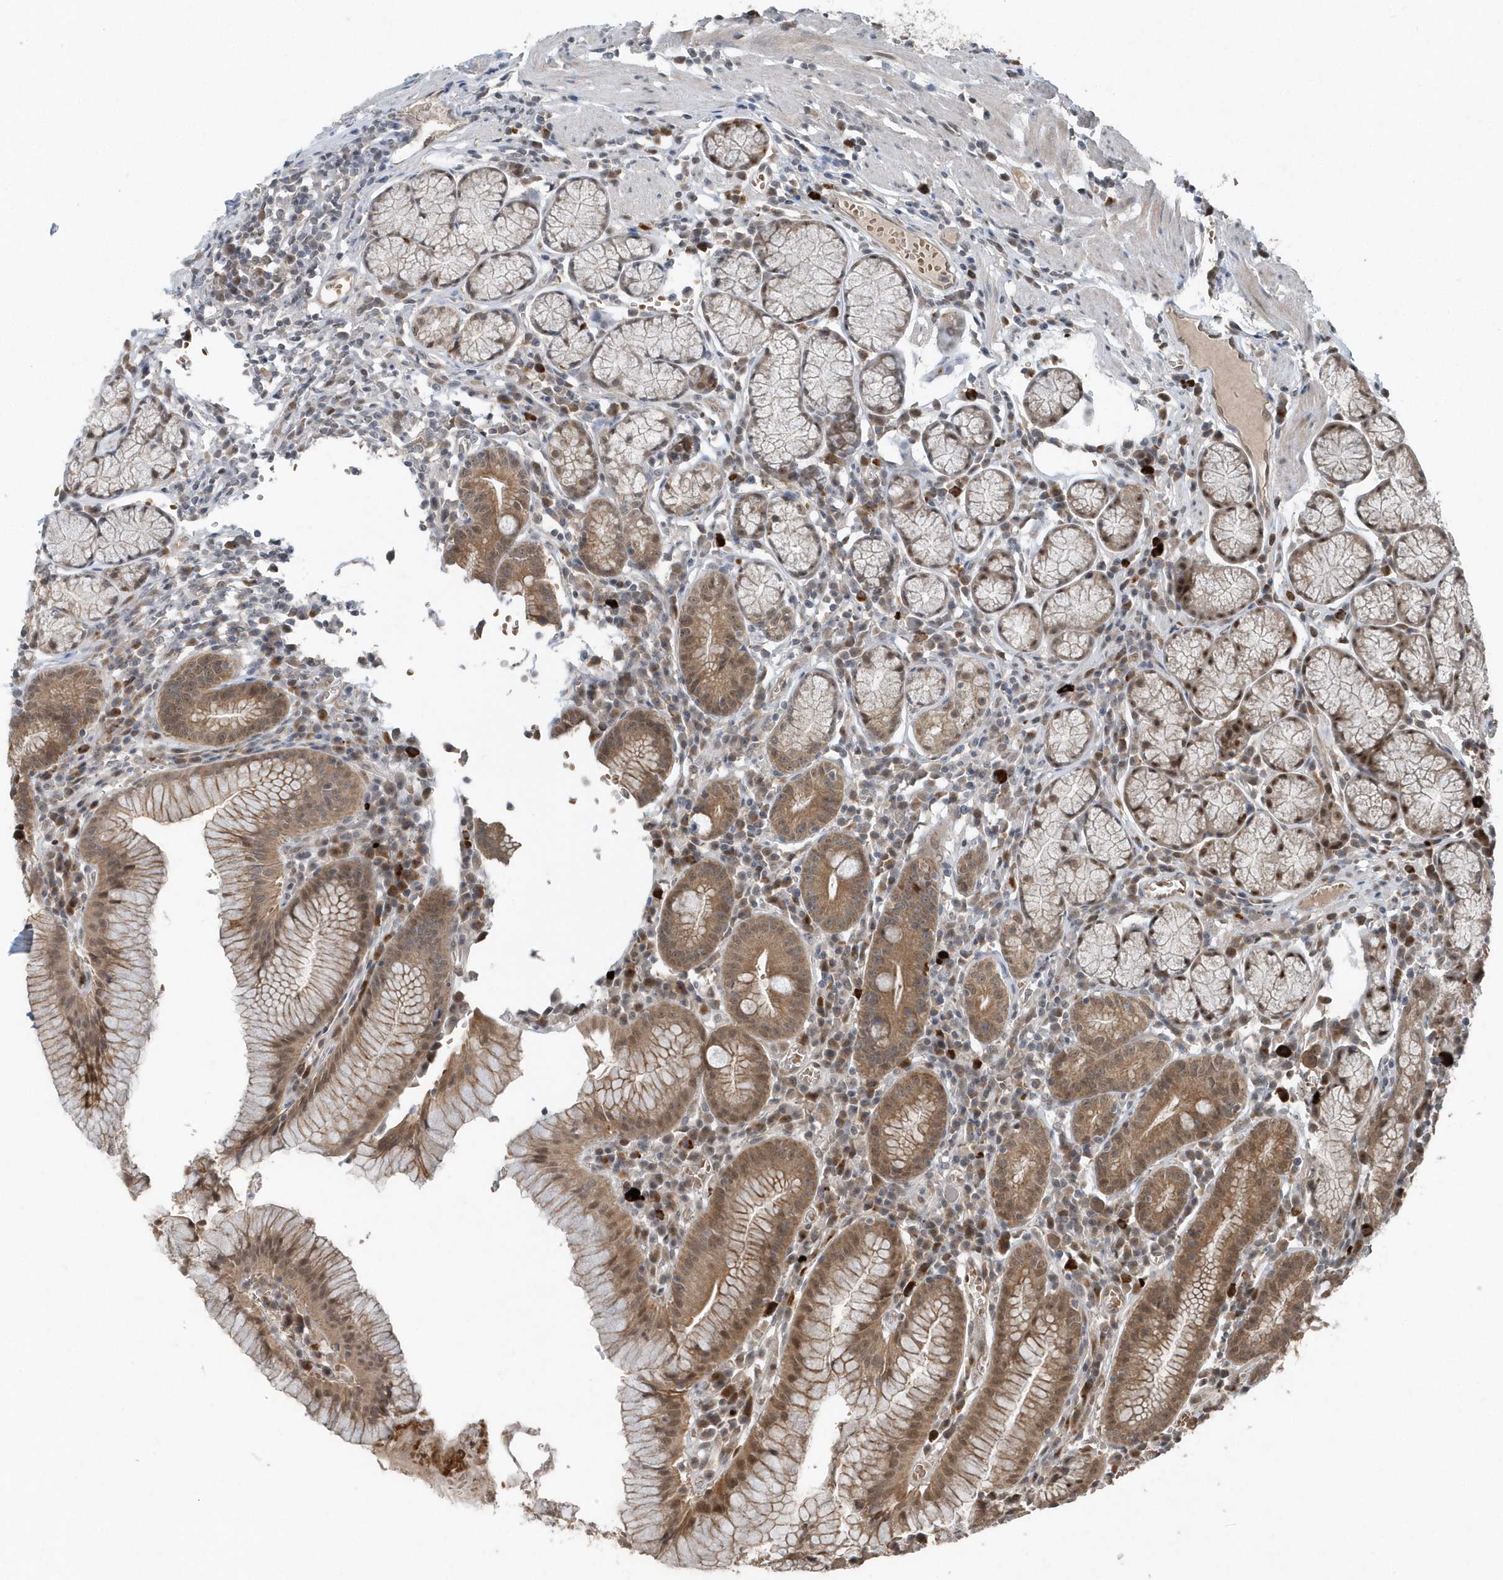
{"staining": {"intensity": "moderate", "quantity": "25%-75%", "location": "cytoplasmic/membranous,nuclear"}, "tissue": "stomach", "cell_type": "Glandular cells", "image_type": "normal", "snomed": [{"axis": "morphology", "description": "Normal tissue, NOS"}, {"axis": "topography", "description": "Stomach"}], "caption": "Unremarkable stomach reveals moderate cytoplasmic/membranous,nuclear expression in approximately 25%-75% of glandular cells, visualized by immunohistochemistry. The protein of interest is shown in brown color, while the nuclei are stained blue.", "gene": "QTRT2", "patient": {"sex": "male", "age": 55}}